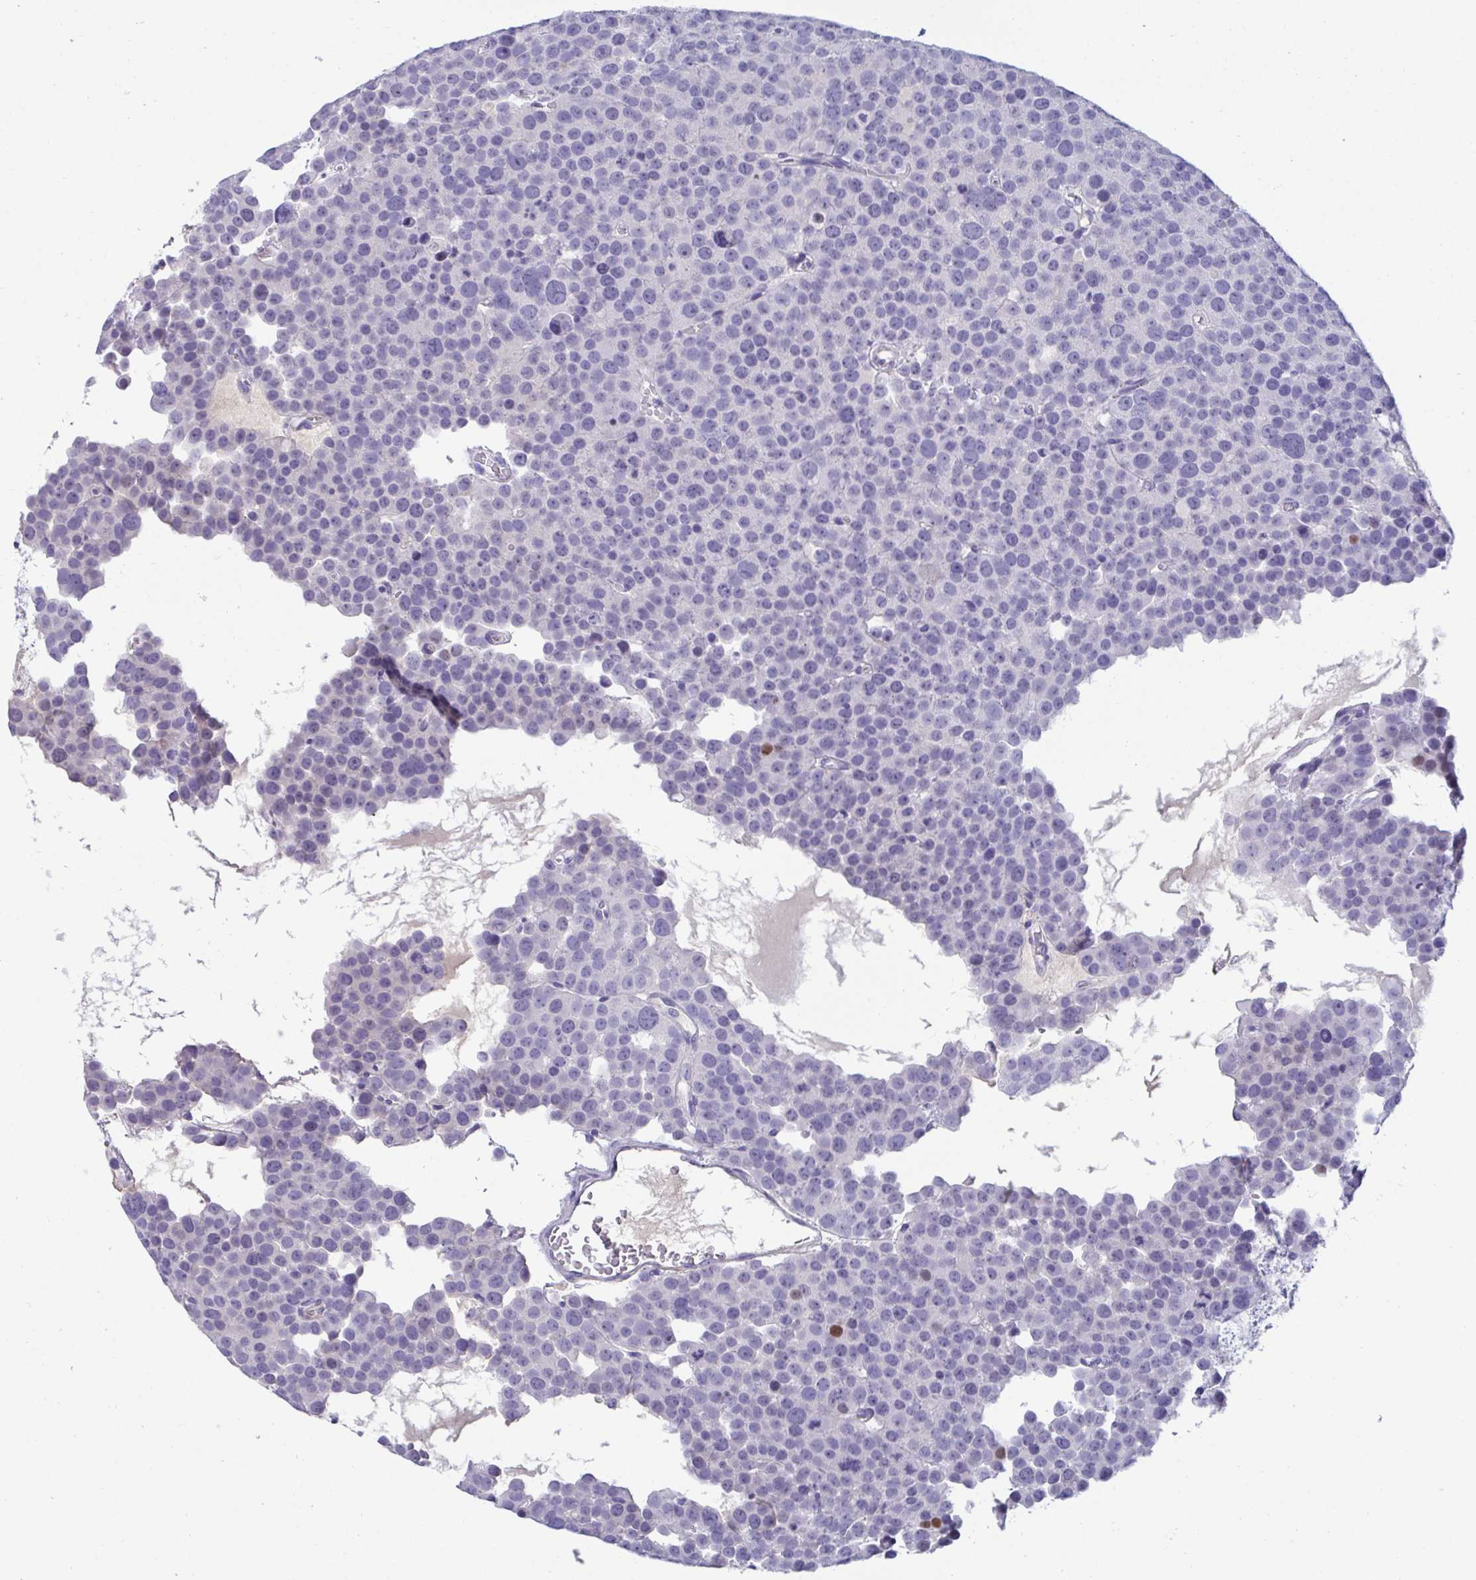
{"staining": {"intensity": "negative", "quantity": "none", "location": "none"}, "tissue": "testis cancer", "cell_type": "Tumor cells", "image_type": "cancer", "snomed": [{"axis": "morphology", "description": "Seminoma, NOS"}, {"axis": "topography", "description": "Testis"}], "caption": "Protein analysis of seminoma (testis) shows no significant staining in tumor cells.", "gene": "MS4A14", "patient": {"sex": "male", "age": 71}}